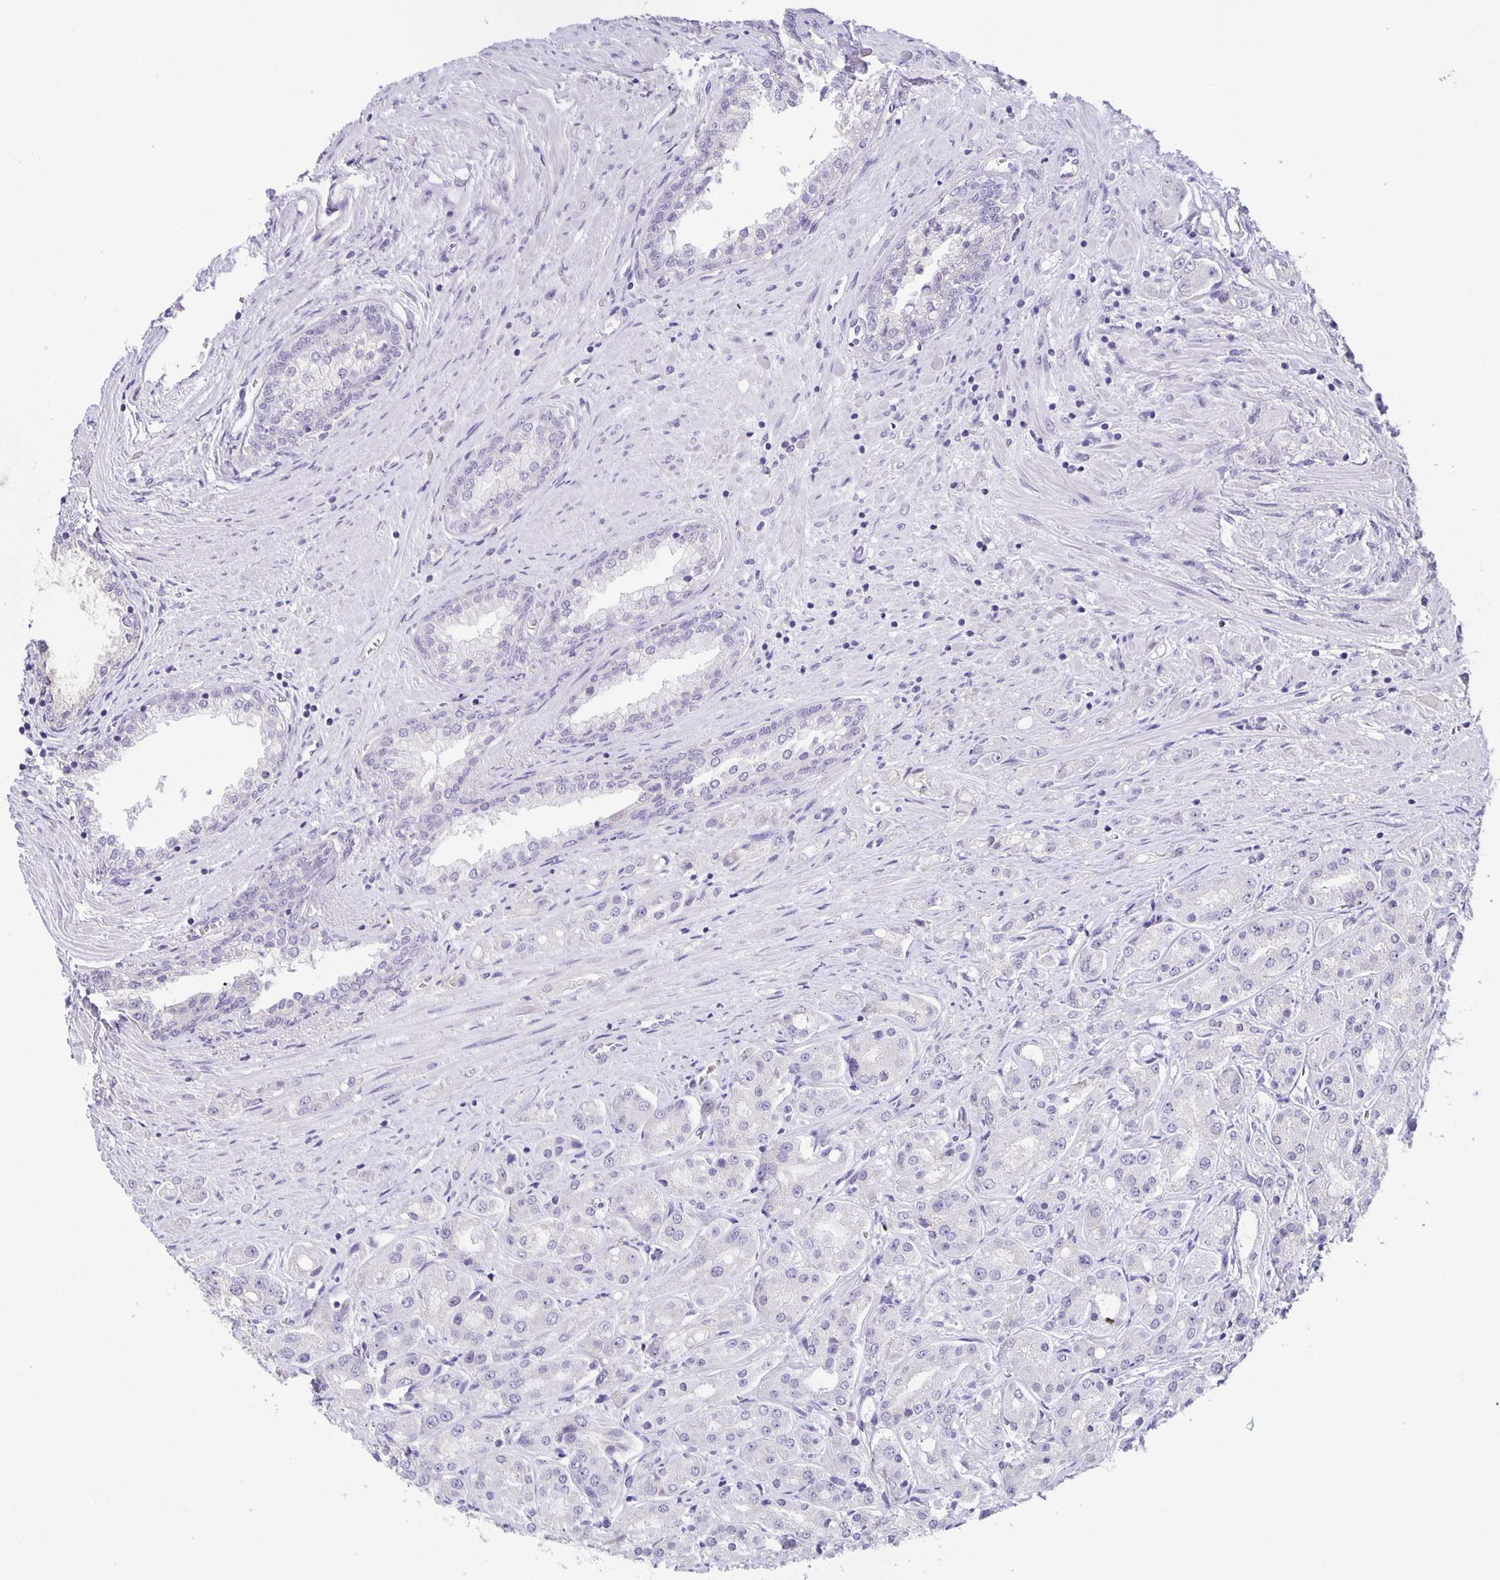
{"staining": {"intensity": "negative", "quantity": "none", "location": "none"}, "tissue": "prostate cancer", "cell_type": "Tumor cells", "image_type": "cancer", "snomed": [{"axis": "morphology", "description": "Adenocarcinoma, High grade"}, {"axis": "topography", "description": "Prostate"}], "caption": "A high-resolution histopathology image shows immunohistochemistry (IHC) staining of adenocarcinoma (high-grade) (prostate), which shows no significant expression in tumor cells.", "gene": "PTPN3", "patient": {"sex": "male", "age": 67}}